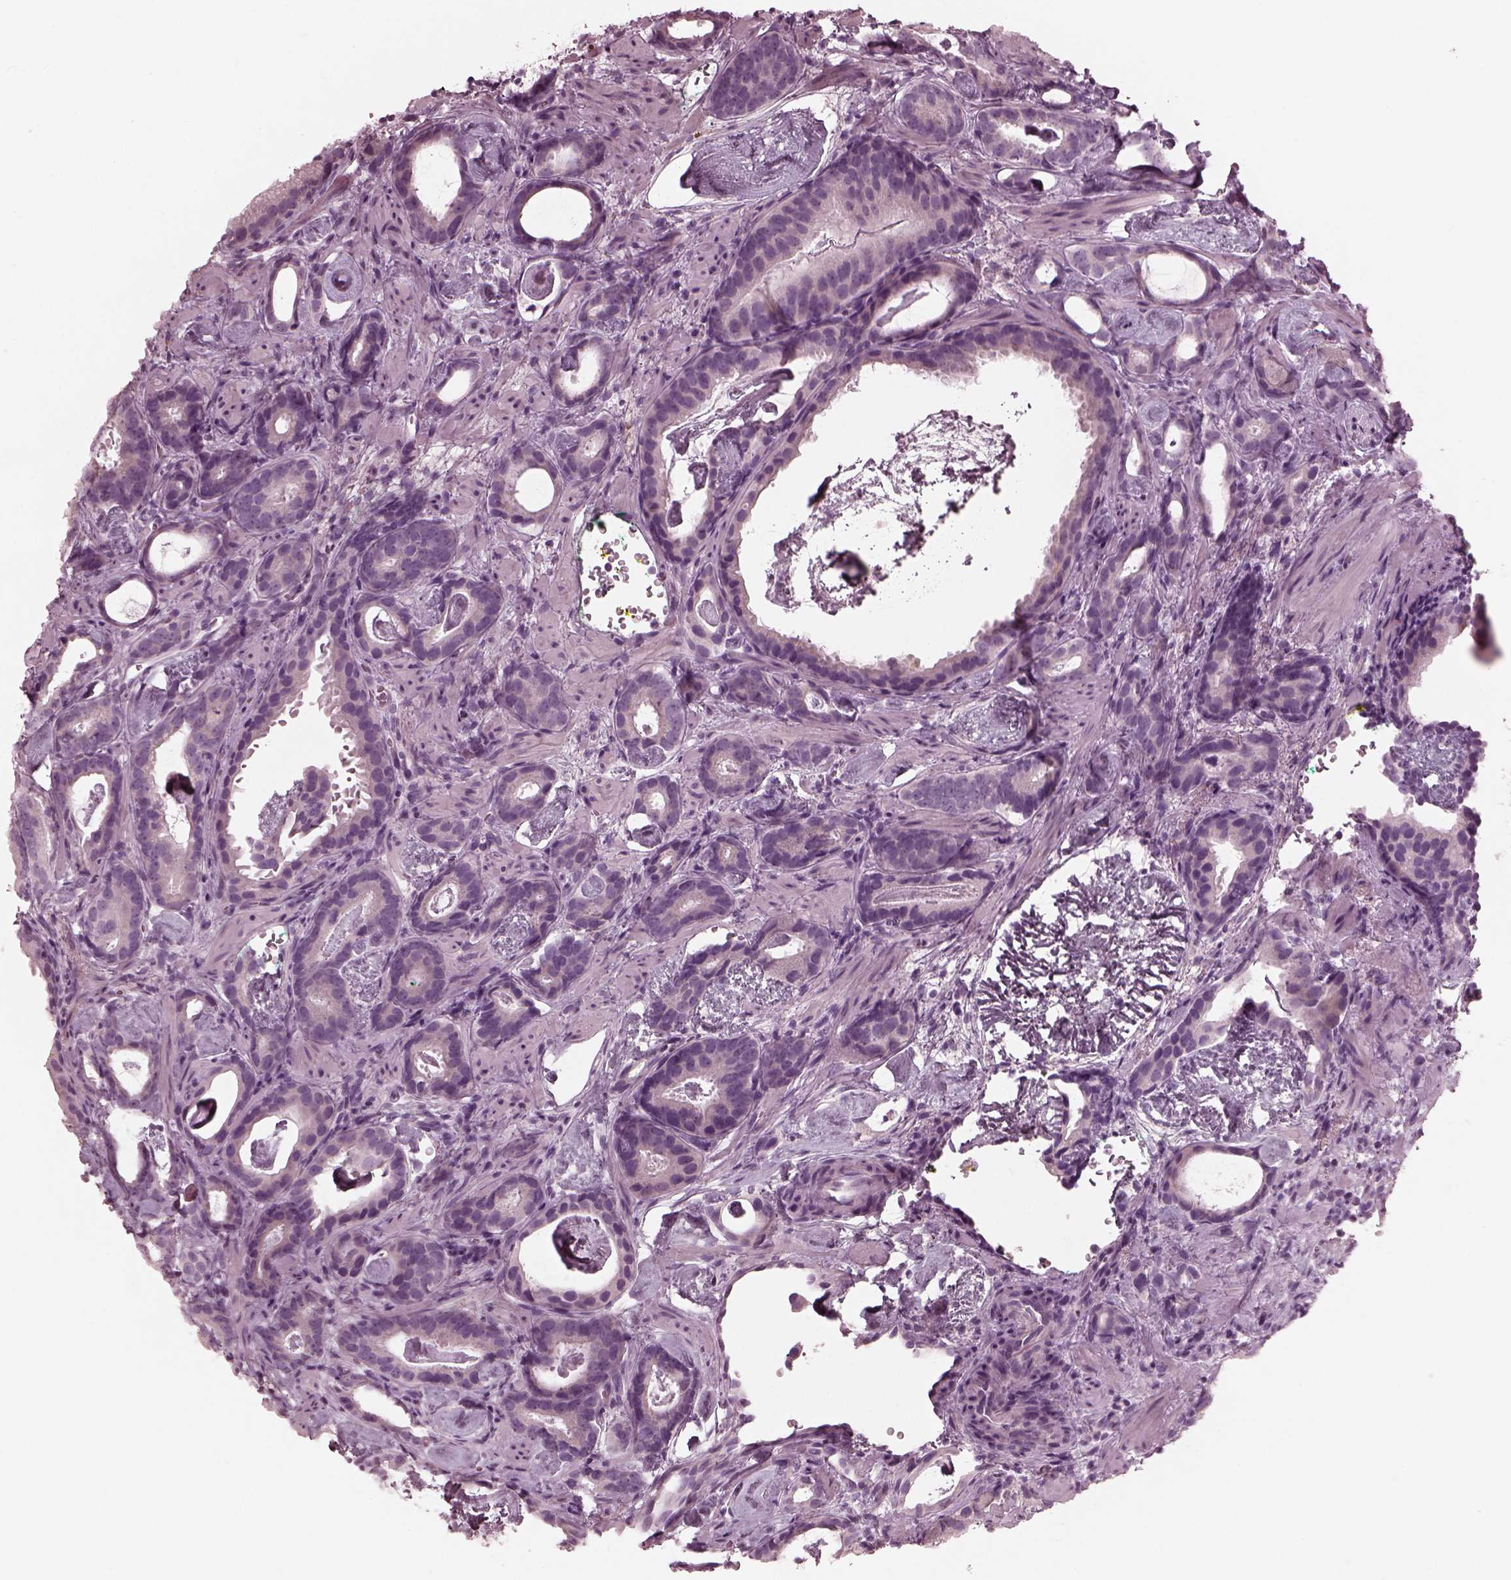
{"staining": {"intensity": "negative", "quantity": "none", "location": "none"}, "tissue": "prostate cancer", "cell_type": "Tumor cells", "image_type": "cancer", "snomed": [{"axis": "morphology", "description": "Adenocarcinoma, Low grade"}, {"axis": "topography", "description": "Prostate and seminal vesicle, NOS"}], "caption": "Immunohistochemistry (IHC) of human adenocarcinoma (low-grade) (prostate) shows no positivity in tumor cells.", "gene": "SAXO2", "patient": {"sex": "male", "age": 71}}